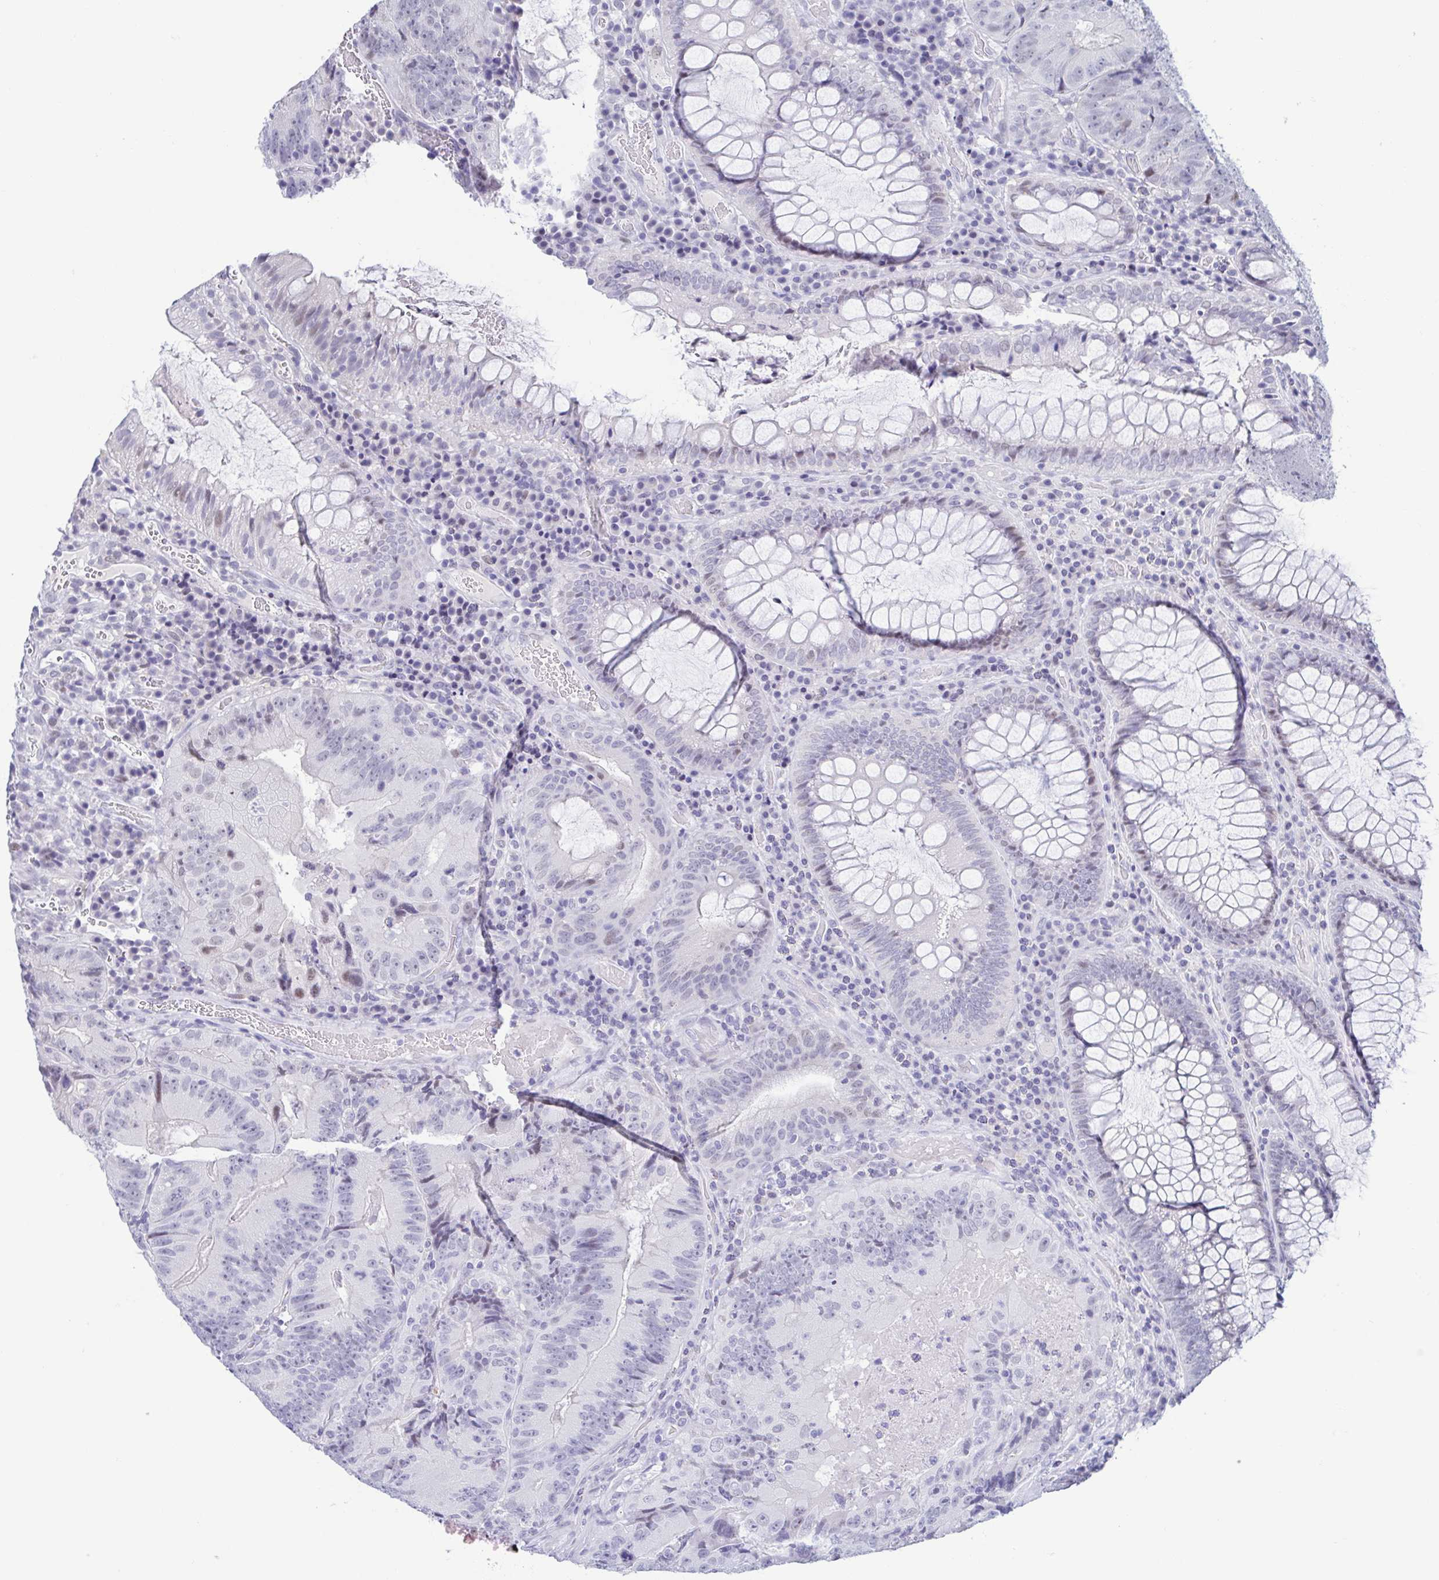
{"staining": {"intensity": "weak", "quantity": "<25%", "location": "nuclear"}, "tissue": "colorectal cancer", "cell_type": "Tumor cells", "image_type": "cancer", "snomed": [{"axis": "morphology", "description": "Adenocarcinoma, NOS"}, {"axis": "topography", "description": "Colon"}], "caption": "Tumor cells show no significant protein positivity in colorectal adenocarcinoma.", "gene": "PERM1", "patient": {"sex": "female", "age": 86}}